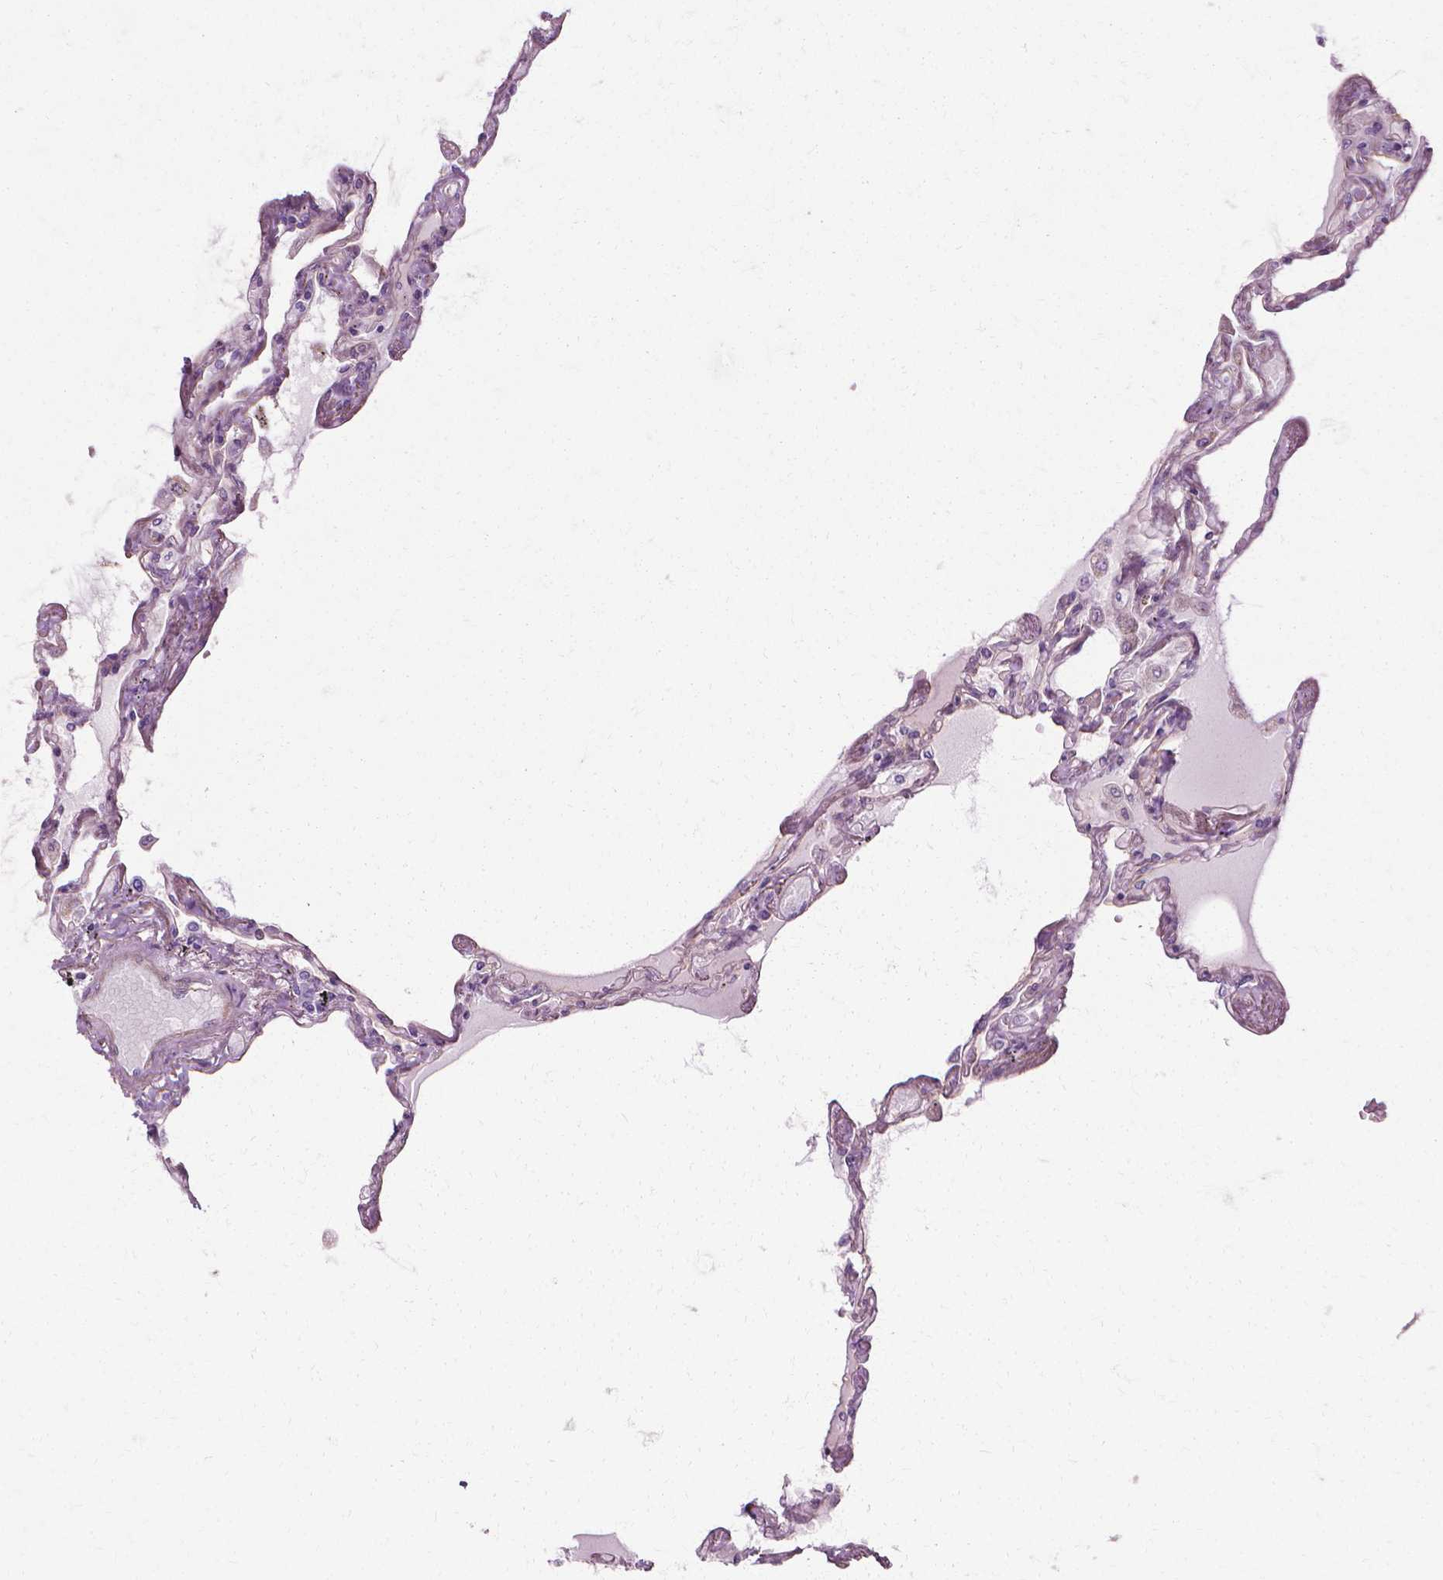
{"staining": {"intensity": "negative", "quantity": "none", "location": "none"}, "tissue": "lung", "cell_type": "Alveolar cells", "image_type": "normal", "snomed": [{"axis": "morphology", "description": "Normal tissue, NOS"}, {"axis": "morphology", "description": "Adenocarcinoma, NOS"}, {"axis": "topography", "description": "Cartilage tissue"}, {"axis": "topography", "description": "Lung"}], "caption": "Immunohistochemistry photomicrograph of benign lung: human lung stained with DAB displays no significant protein staining in alveolar cells. (DAB immunohistochemistry (IHC) visualized using brightfield microscopy, high magnification).", "gene": "CFAP157", "patient": {"sex": "female", "age": 67}}